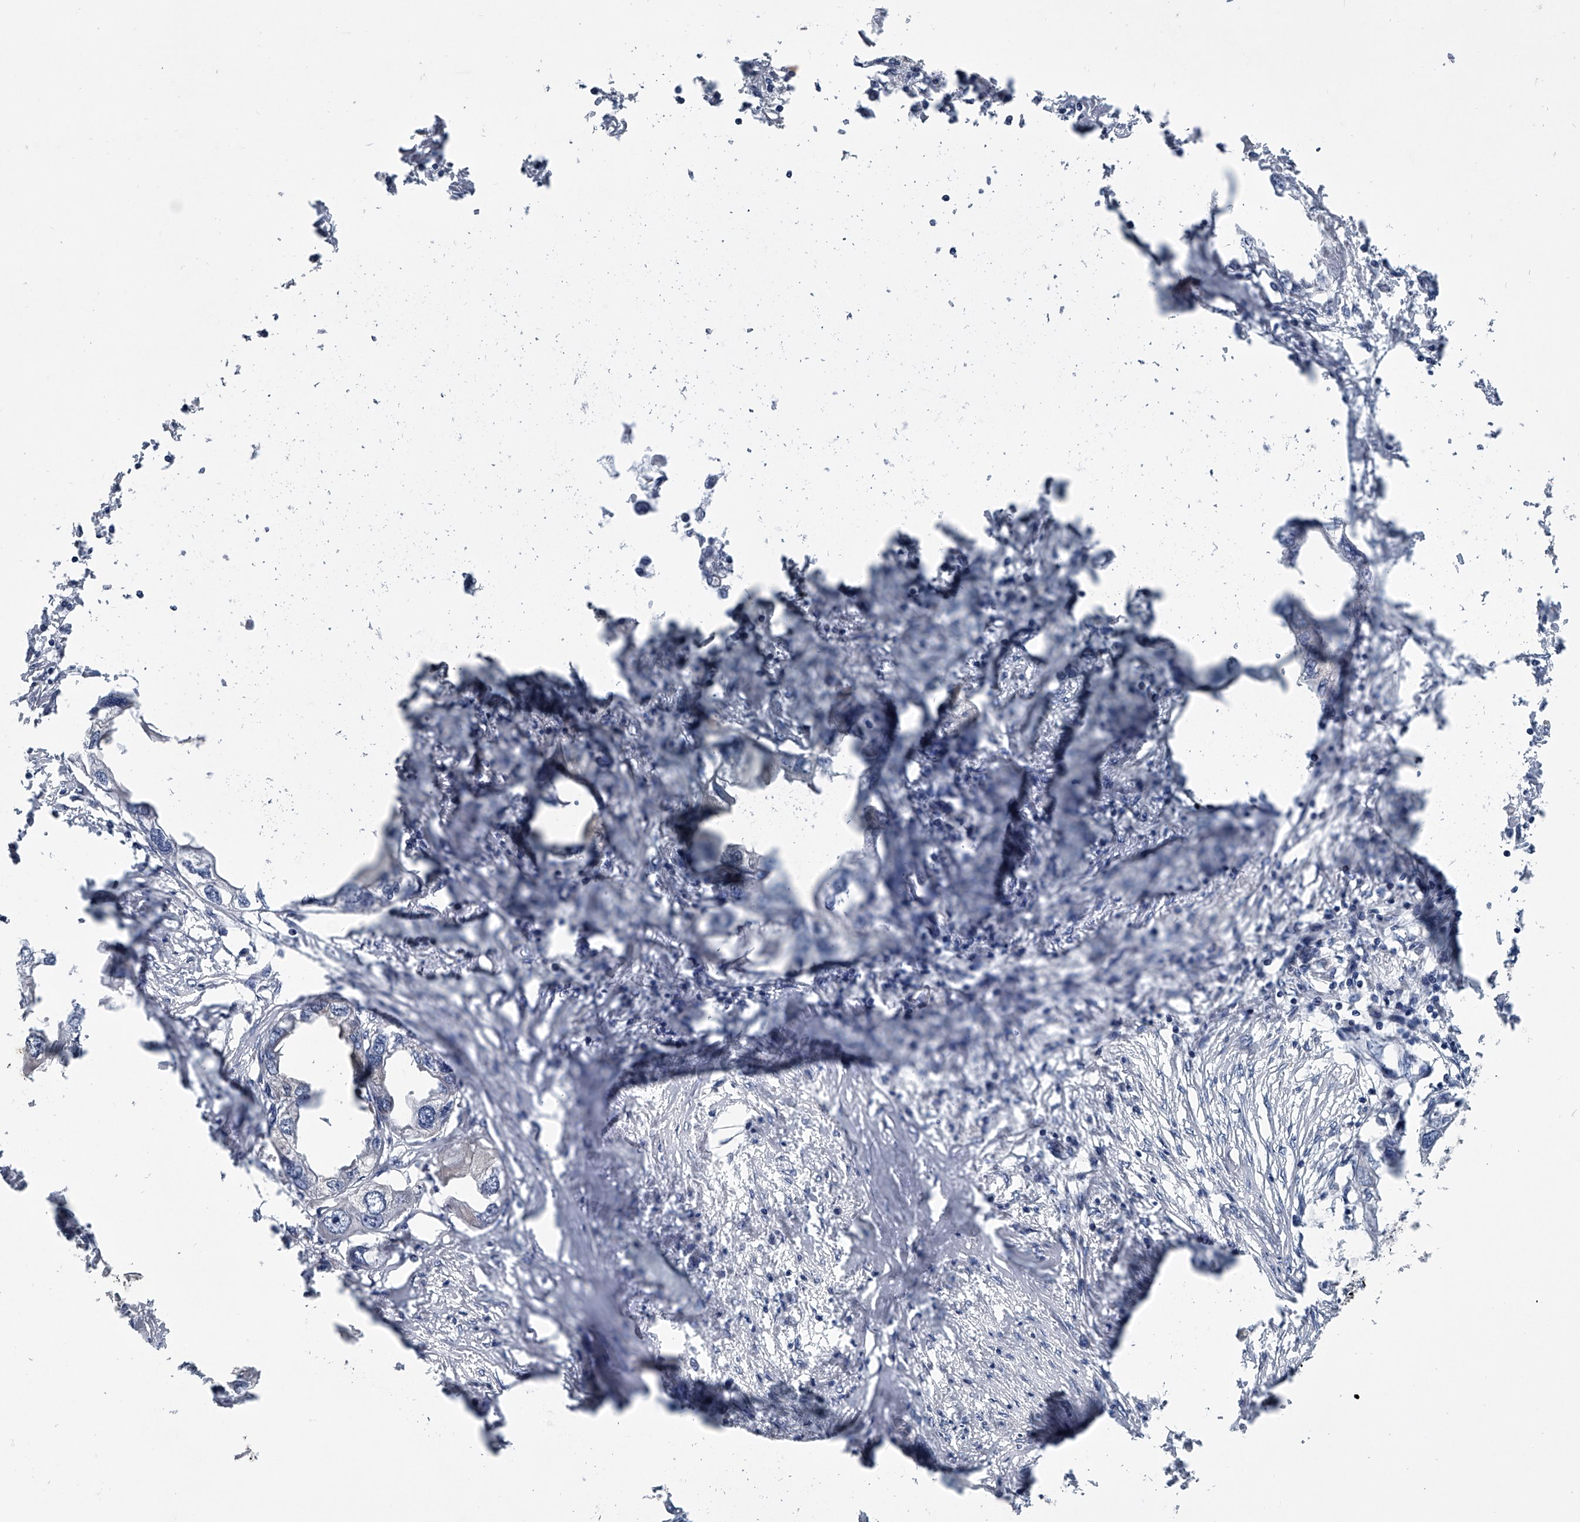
{"staining": {"intensity": "negative", "quantity": "none", "location": "none"}, "tissue": "endometrial cancer", "cell_type": "Tumor cells", "image_type": "cancer", "snomed": [{"axis": "morphology", "description": "Adenocarcinoma, NOS"}, {"axis": "morphology", "description": "Adenocarcinoma, metastatic, NOS"}, {"axis": "topography", "description": "Adipose tissue"}, {"axis": "topography", "description": "Endometrium"}], "caption": "Image shows no protein expression in tumor cells of adenocarcinoma (endometrial) tissue.", "gene": "PPP2R5D", "patient": {"sex": "female", "age": 67}}